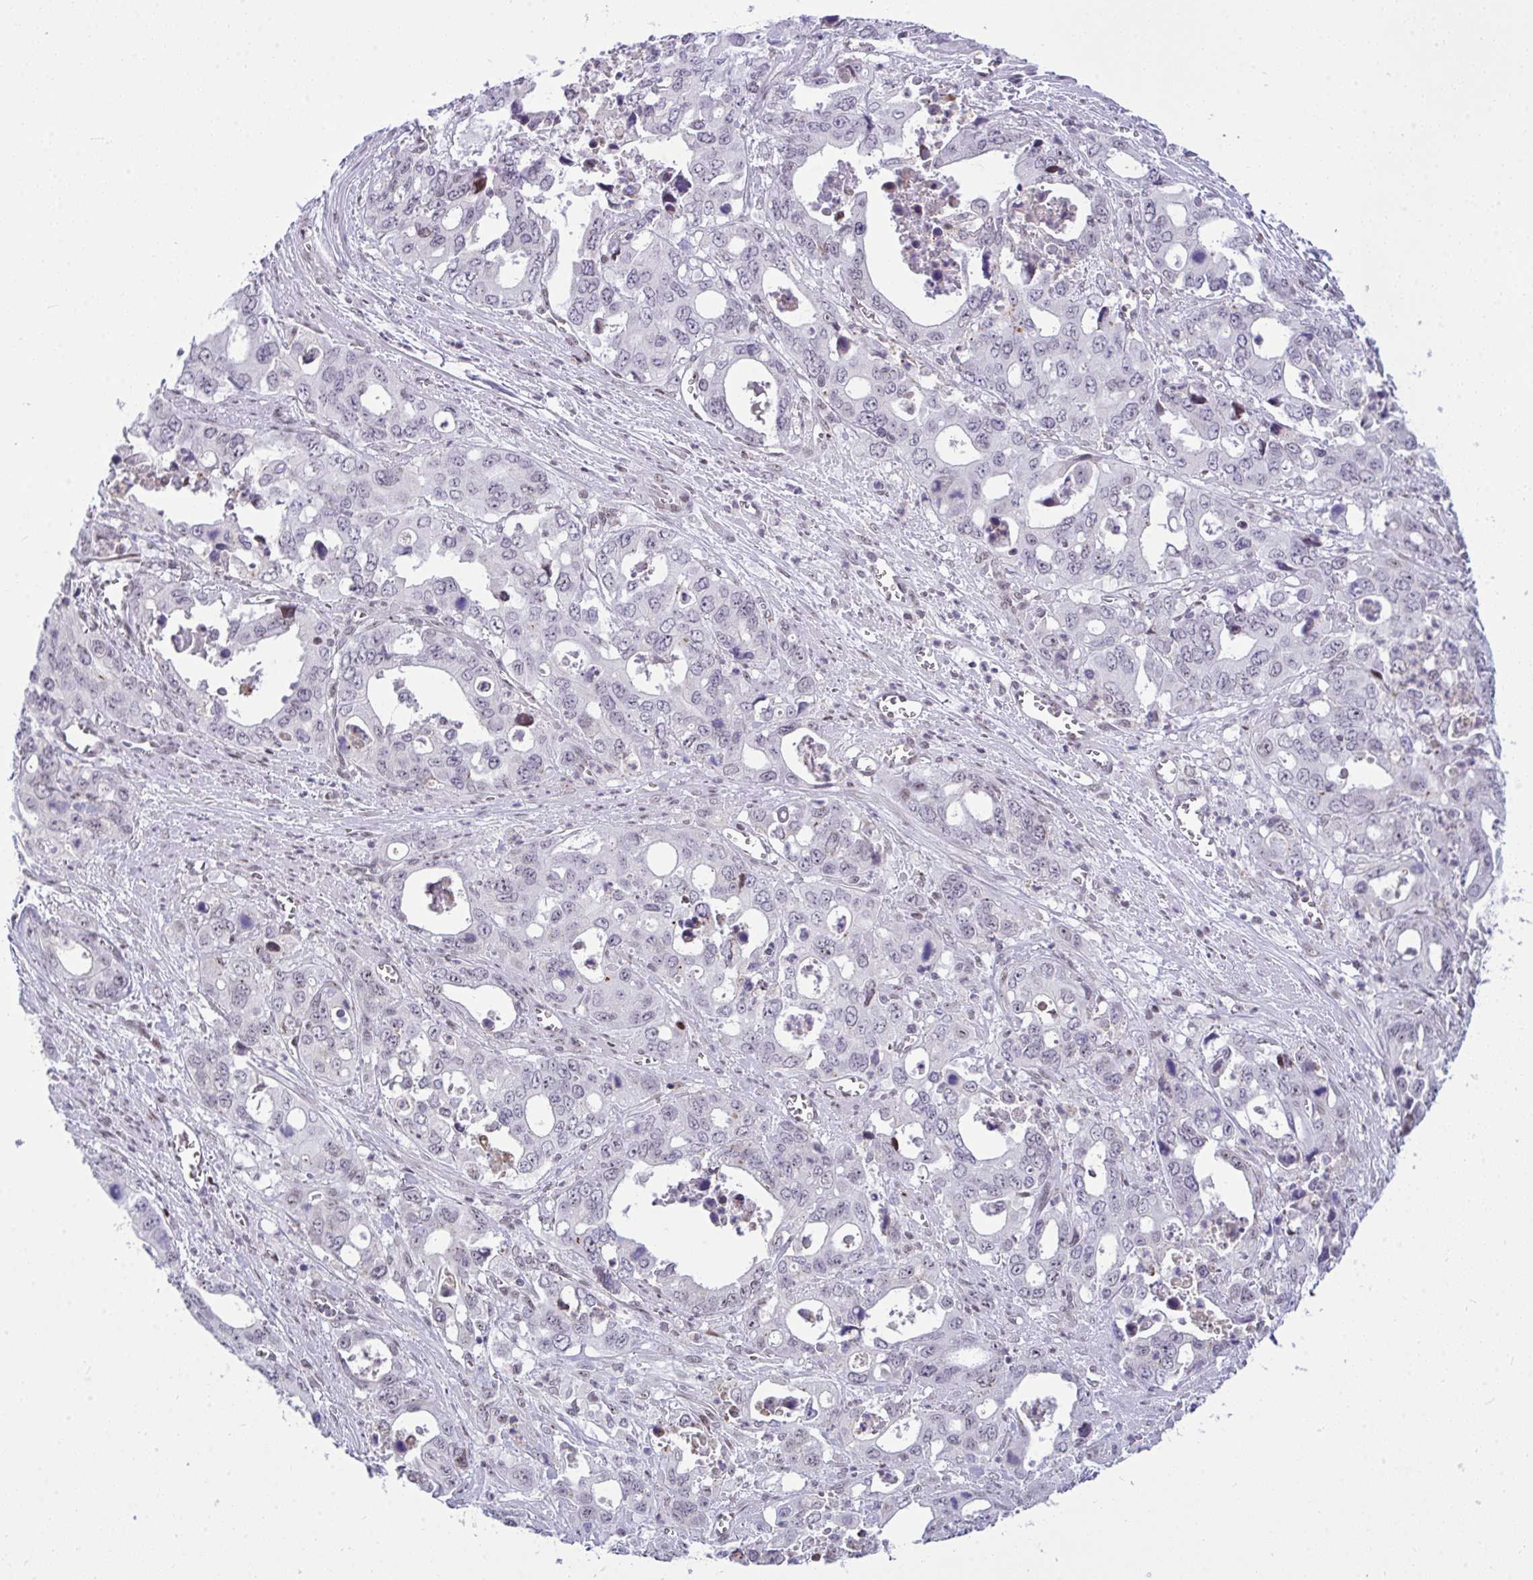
{"staining": {"intensity": "negative", "quantity": "none", "location": "none"}, "tissue": "stomach cancer", "cell_type": "Tumor cells", "image_type": "cancer", "snomed": [{"axis": "morphology", "description": "Adenocarcinoma, NOS"}, {"axis": "topography", "description": "Stomach, upper"}], "caption": "IHC of stomach adenocarcinoma reveals no positivity in tumor cells.", "gene": "ZFHX3", "patient": {"sex": "male", "age": 74}}